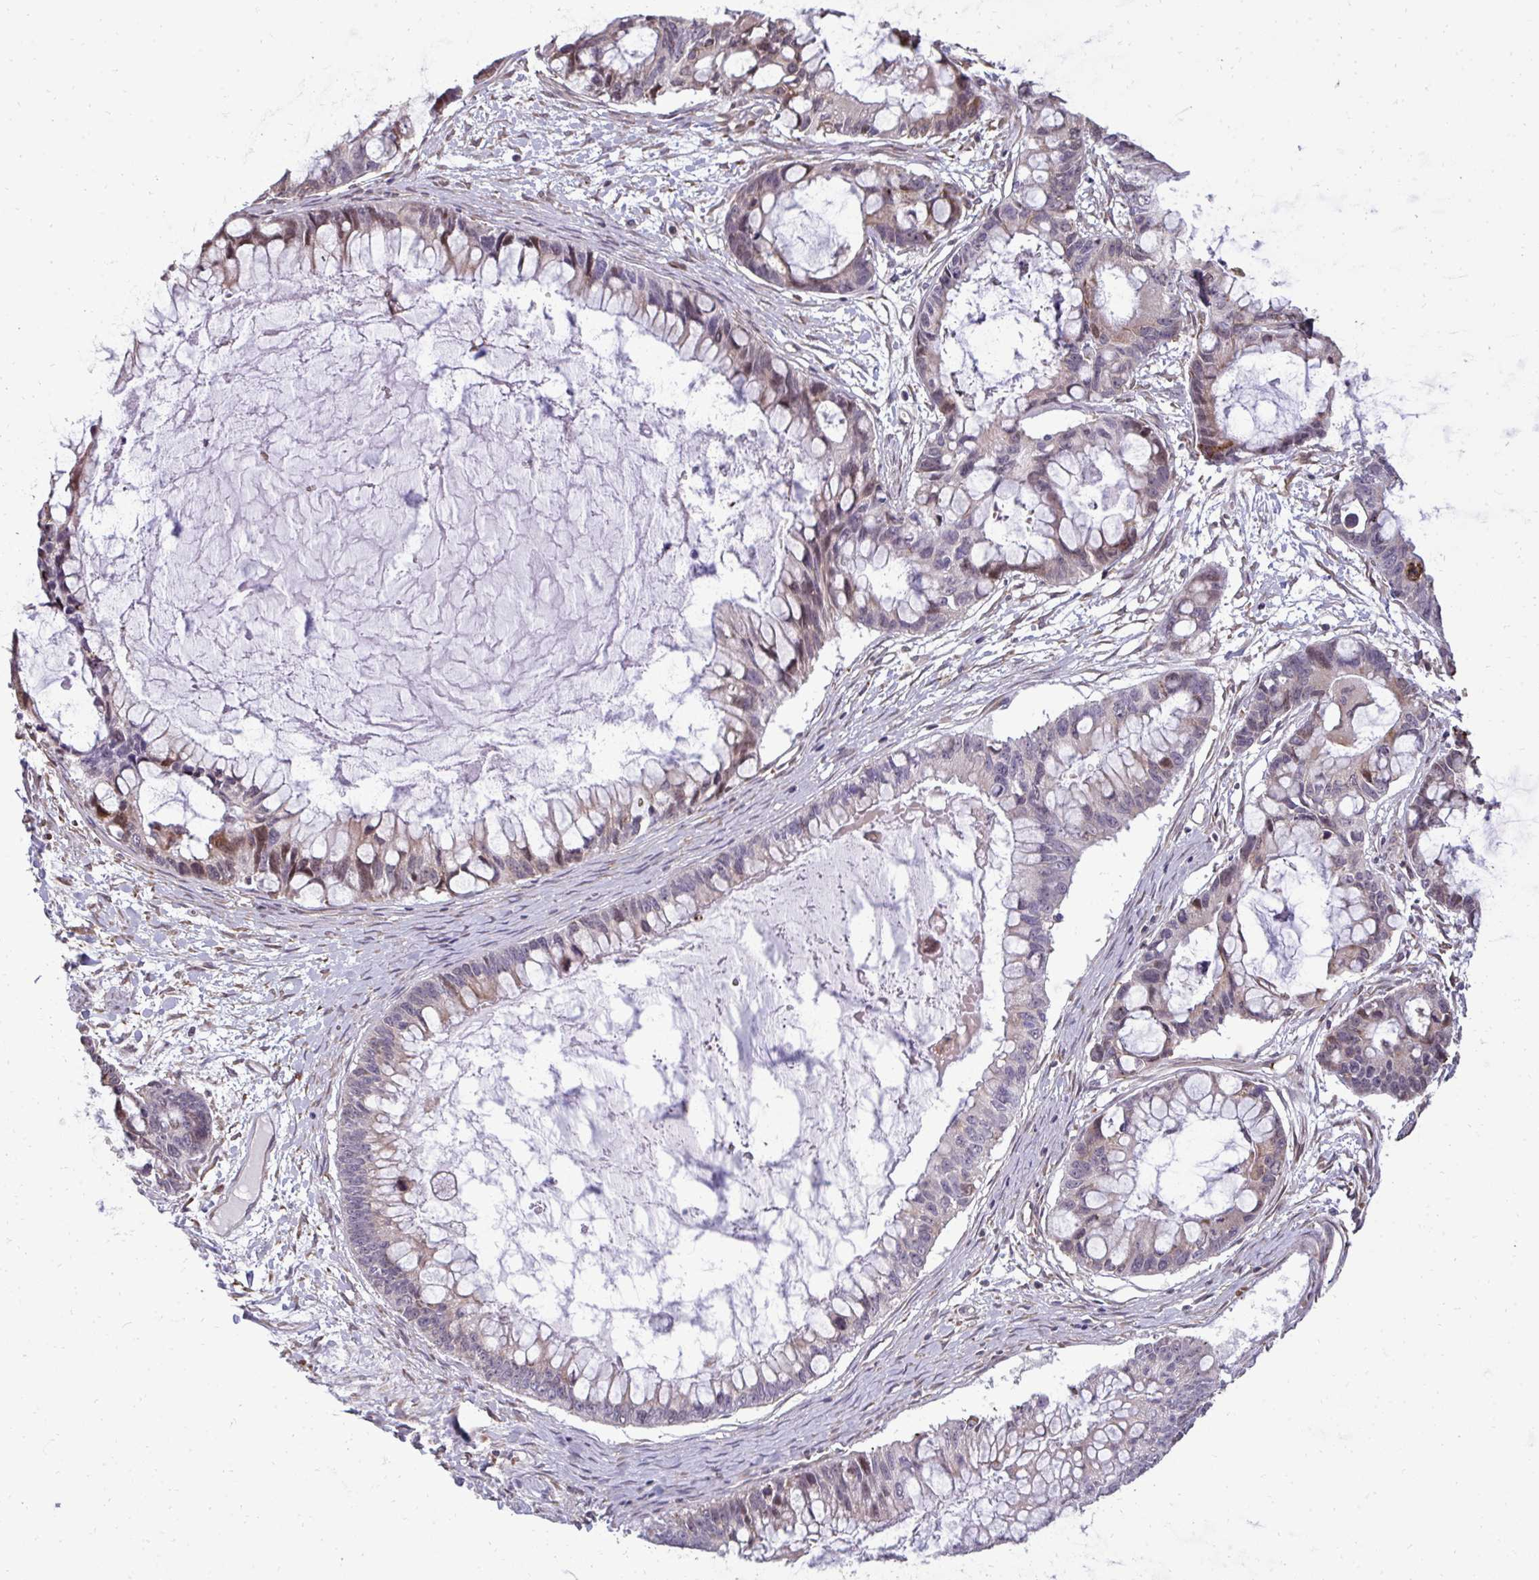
{"staining": {"intensity": "weak", "quantity": "<25%", "location": "cytoplasmic/membranous"}, "tissue": "ovarian cancer", "cell_type": "Tumor cells", "image_type": "cancer", "snomed": [{"axis": "morphology", "description": "Cystadenocarcinoma, mucinous, NOS"}, {"axis": "topography", "description": "Ovary"}], "caption": "This is an IHC histopathology image of human mucinous cystadenocarcinoma (ovarian). There is no staining in tumor cells.", "gene": "FIBCD1", "patient": {"sex": "female", "age": 63}}